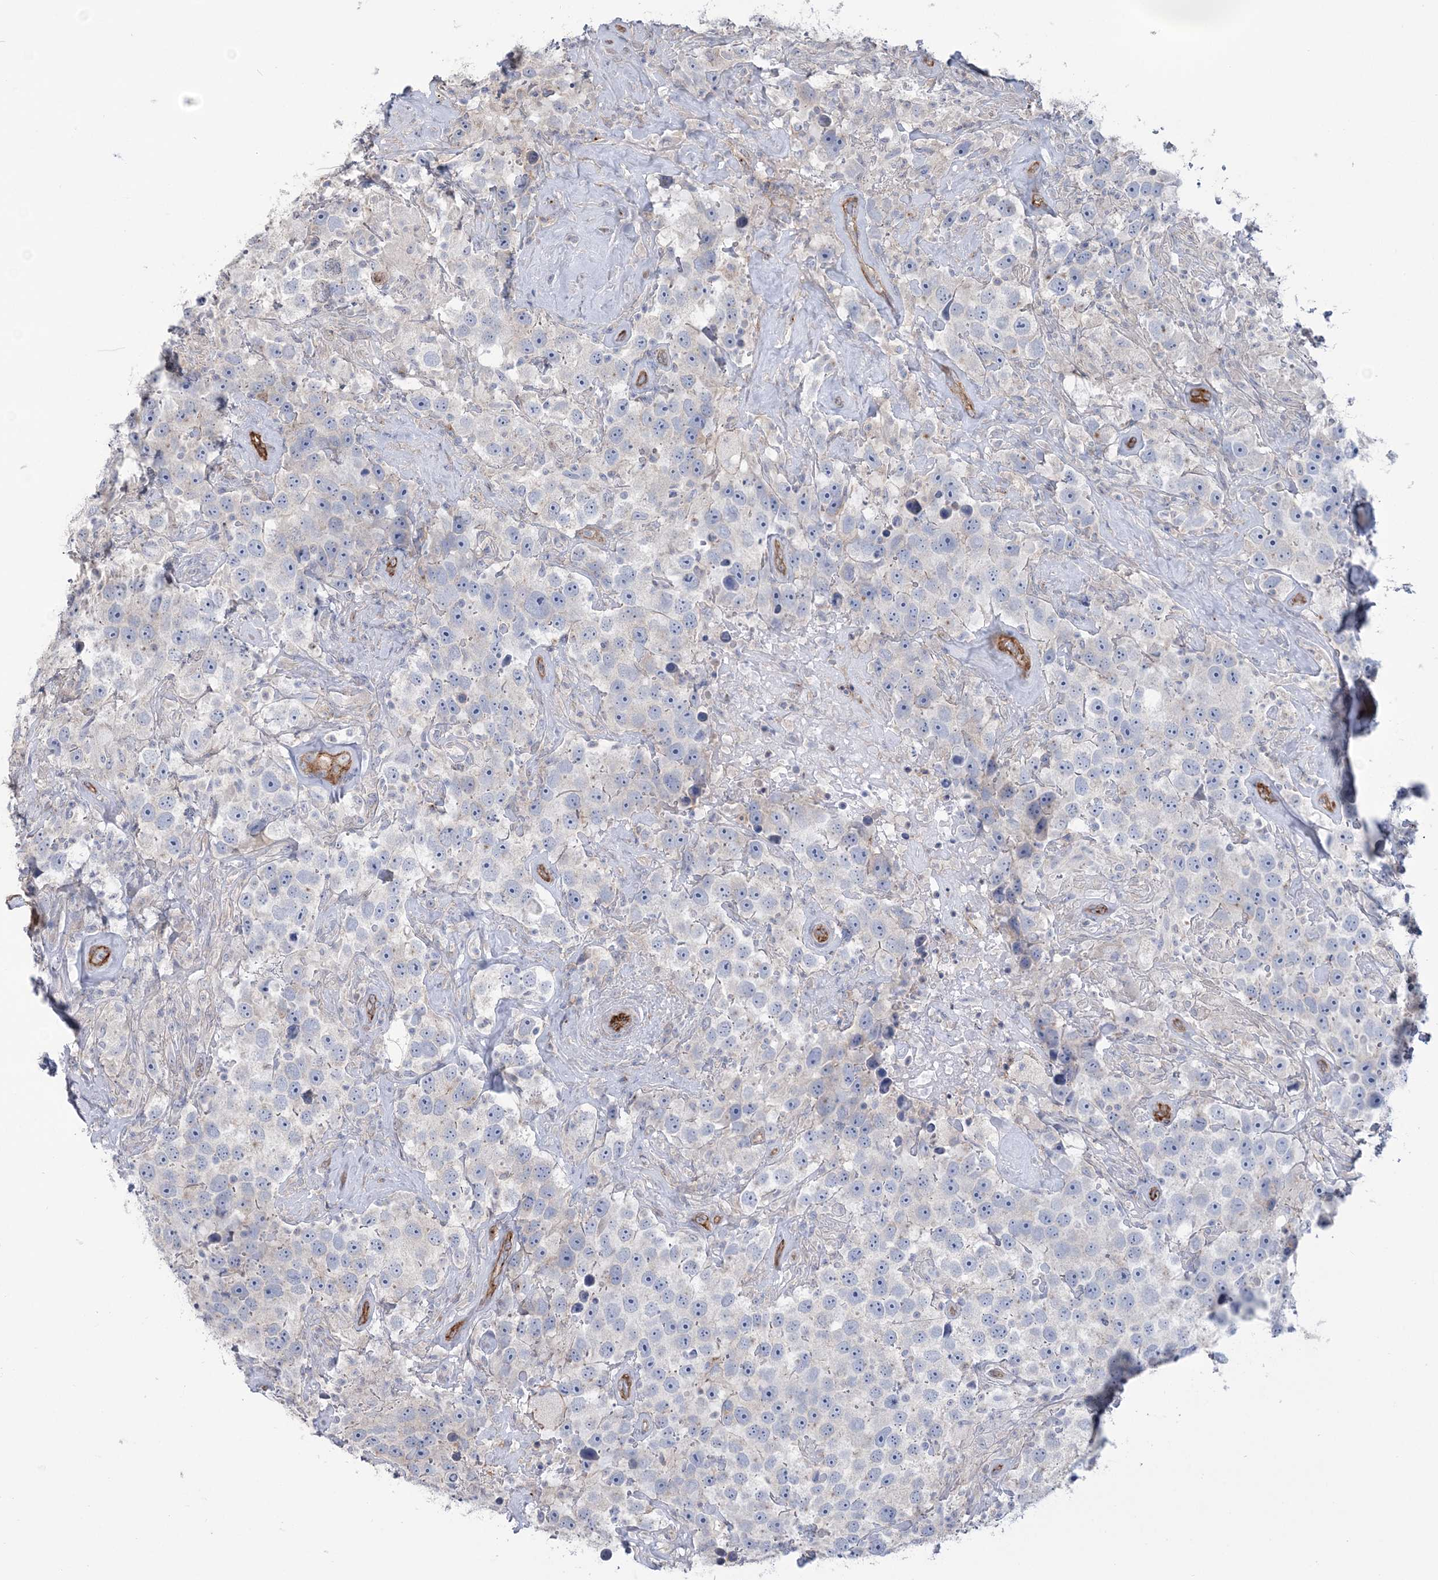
{"staining": {"intensity": "negative", "quantity": "none", "location": "none"}, "tissue": "testis cancer", "cell_type": "Tumor cells", "image_type": "cancer", "snomed": [{"axis": "morphology", "description": "Seminoma, NOS"}, {"axis": "topography", "description": "Testis"}], "caption": "Tumor cells show no significant expression in testis cancer (seminoma).", "gene": "RAB11FIP5", "patient": {"sex": "male", "age": 49}}